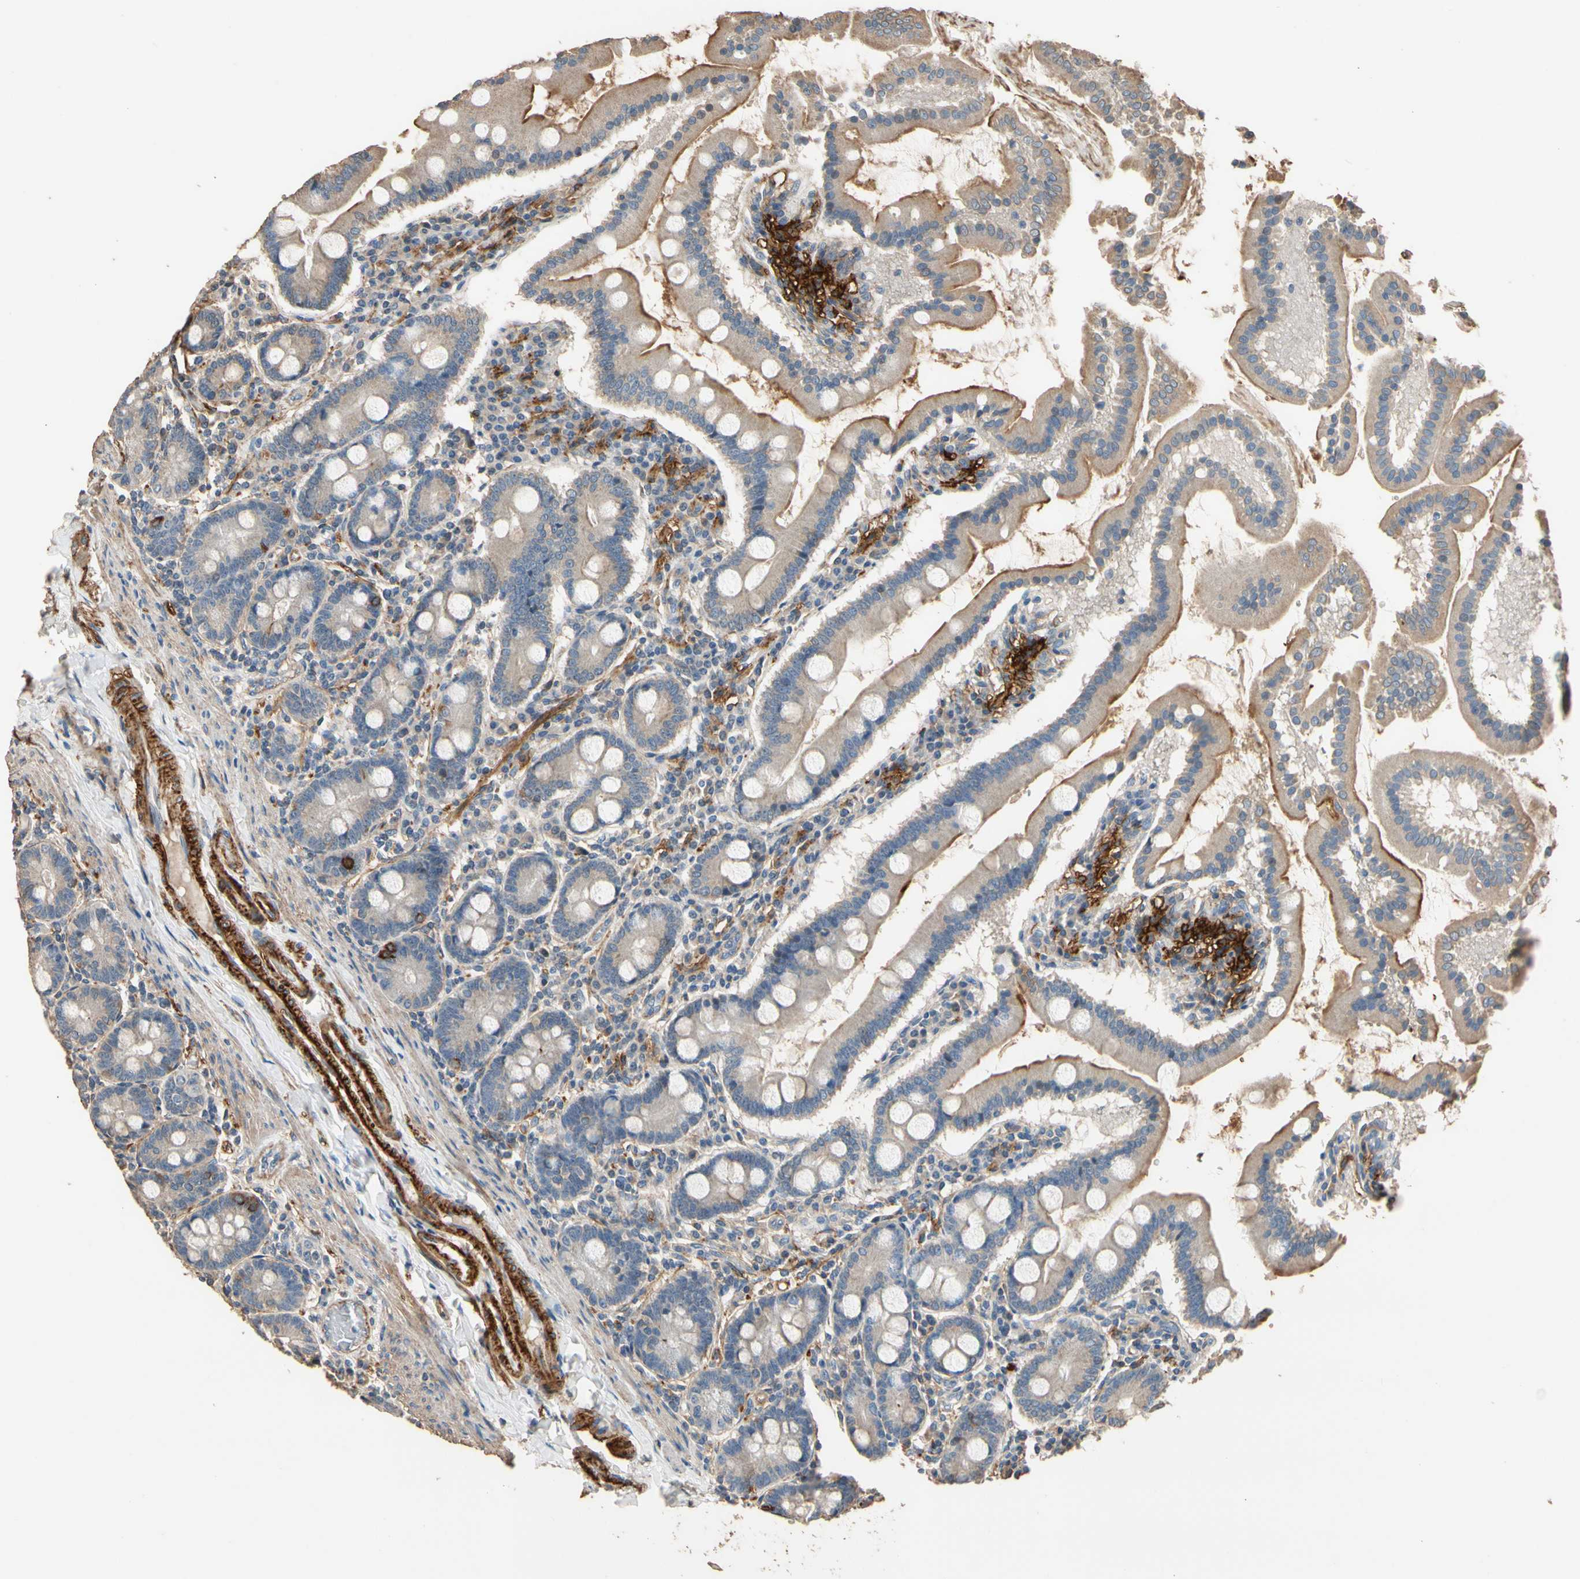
{"staining": {"intensity": "moderate", "quantity": ">75%", "location": "cytoplasmic/membranous"}, "tissue": "duodenum", "cell_type": "Glandular cells", "image_type": "normal", "snomed": [{"axis": "morphology", "description": "Normal tissue, NOS"}, {"axis": "topography", "description": "Duodenum"}], "caption": "Human duodenum stained for a protein (brown) exhibits moderate cytoplasmic/membranous positive expression in about >75% of glandular cells.", "gene": "SUSD2", "patient": {"sex": "male", "age": 50}}